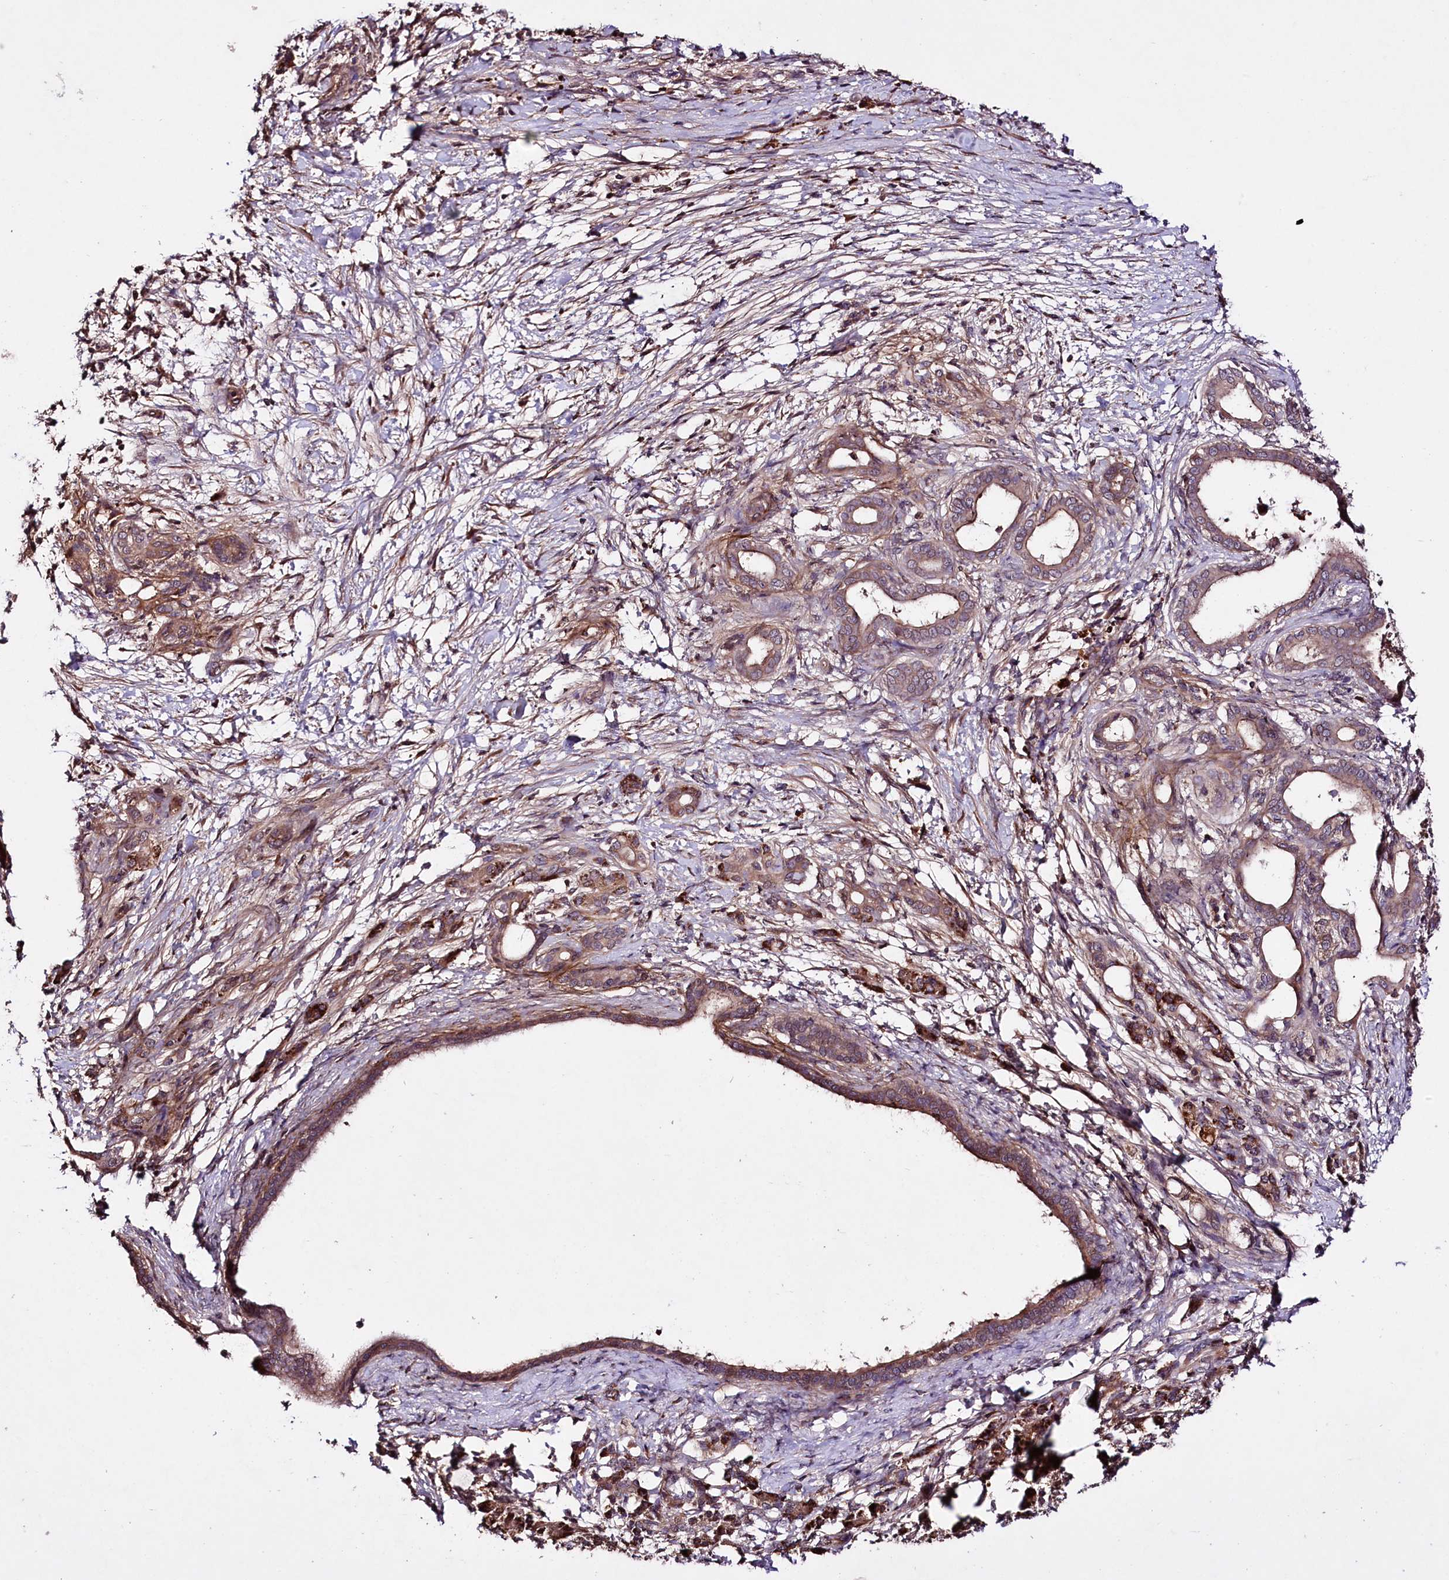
{"staining": {"intensity": "moderate", "quantity": ">75%", "location": "cytoplasmic/membranous"}, "tissue": "pancreatic cancer", "cell_type": "Tumor cells", "image_type": "cancer", "snomed": [{"axis": "morphology", "description": "Adenocarcinoma, NOS"}, {"axis": "topography", "description": "Pancreas"}], "caption": "This is a photomicrograph of IHC staining of adenocarcinoma (pancreatic), which shows moderate staining in the cytoplasmic/membranous of tumor cells.", "gene": "TNPO3", "patient": {"sex": "female", "age": 55}}